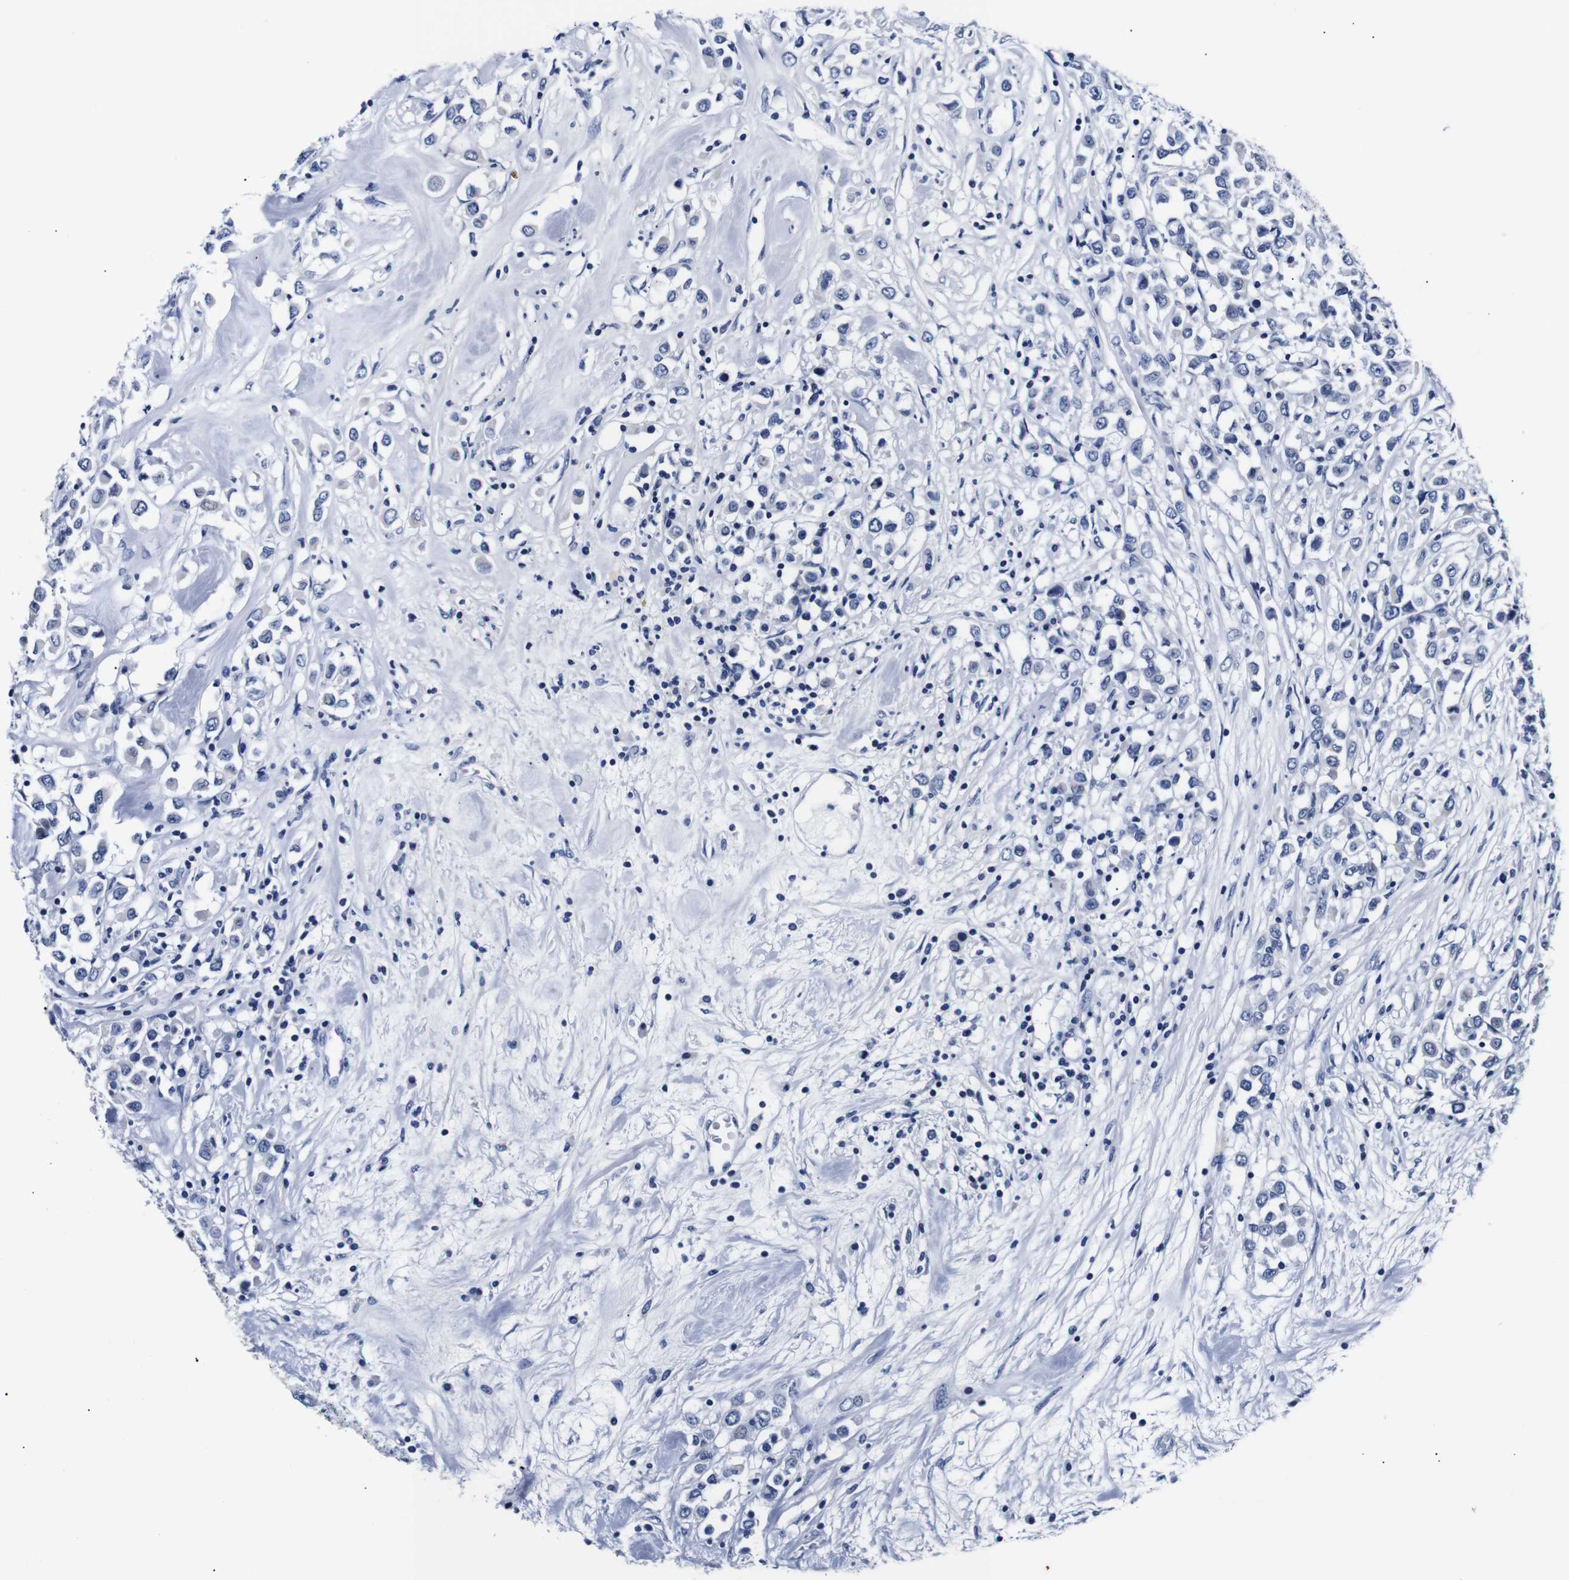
{"staining": {"intensity": "negative", "quantity": "none", "location": "none"}, "tissue": "breast cancer", "cell_type": "Tumor cells", "image_type": "cancer", "snomed": [{"axis": "morphology", "description": "Duct carcinoma"}, {"axis": "topography", "description": "Breast"}], "caption": "Tumor cells show no significant expression in breast cancer.", "gene": "GAP43", "patient": {"sex": "female", "age": 61}}